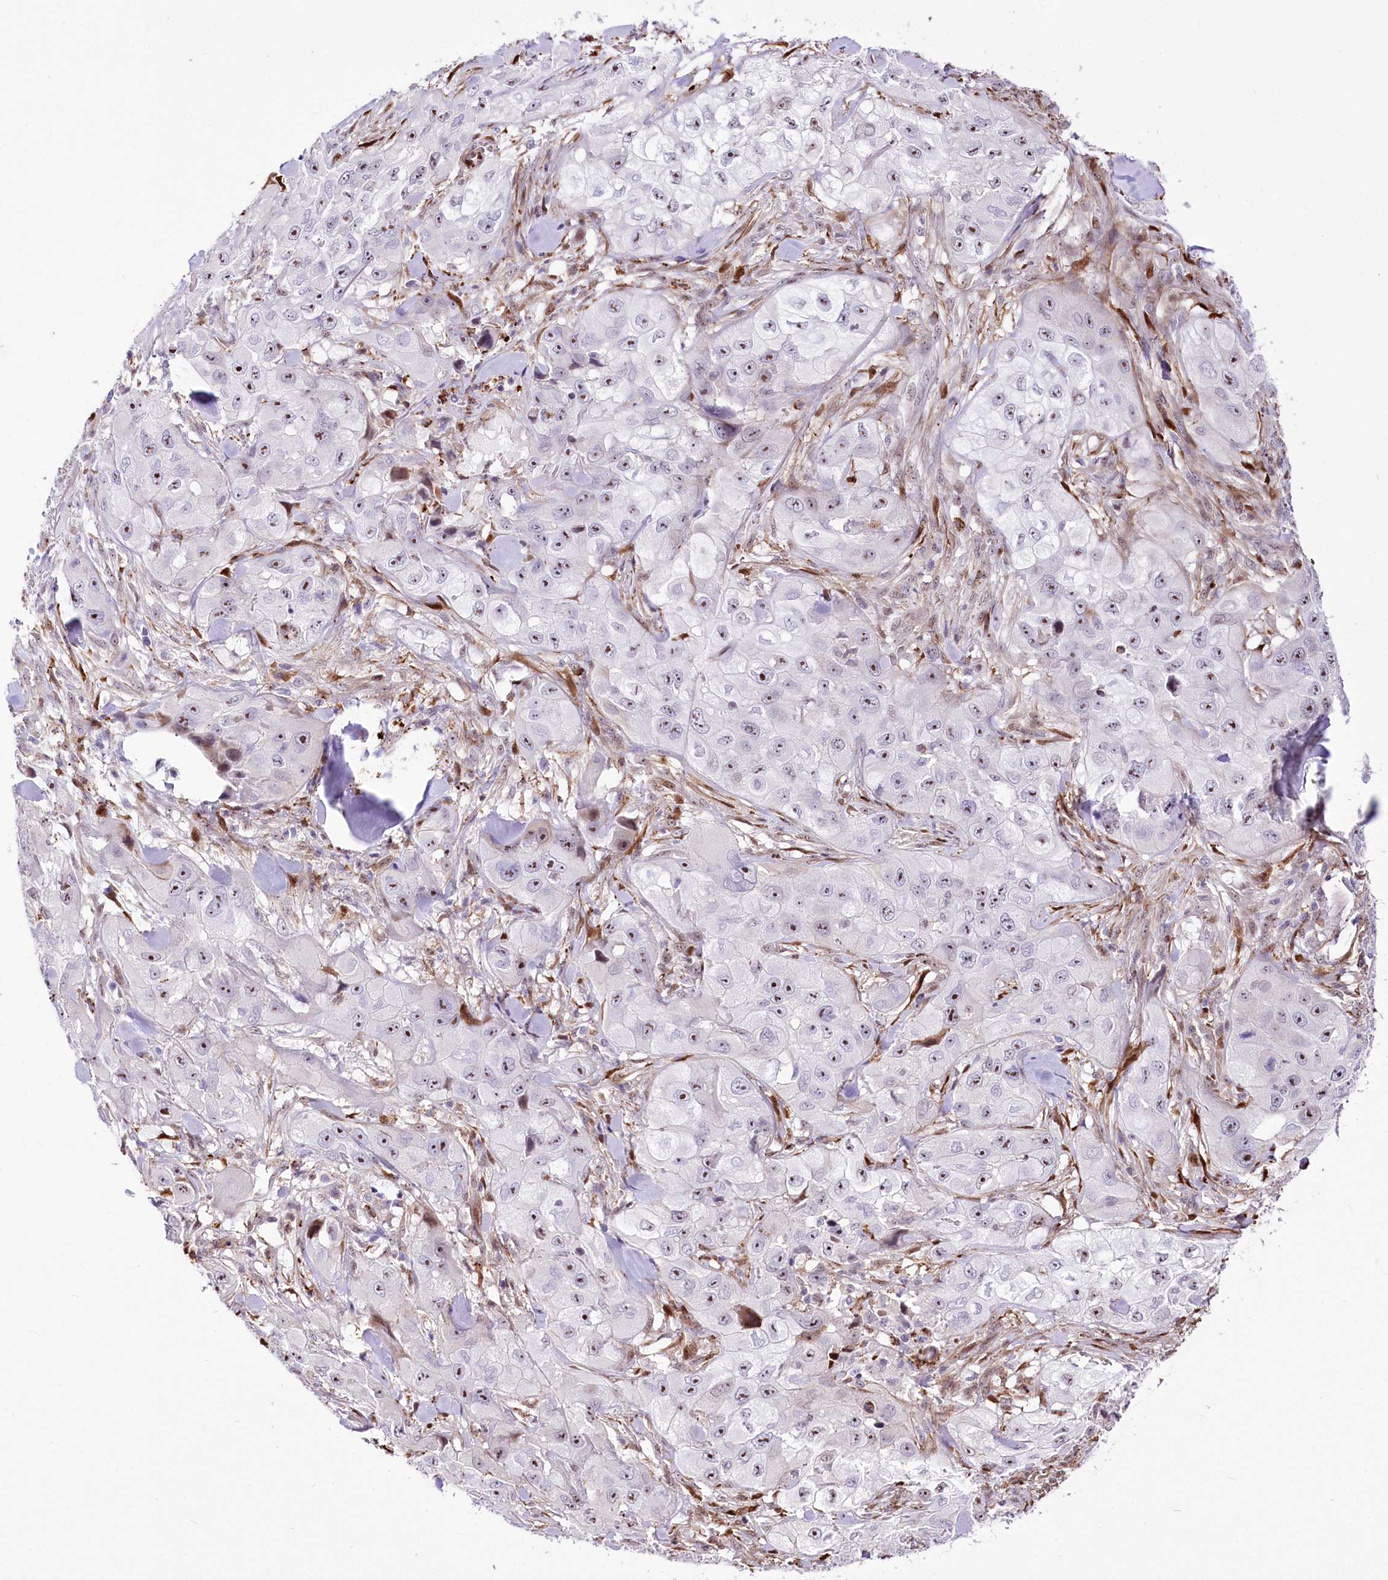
{"staining": {"intensity": "moderate", "quantity": ">75%", "location": "nuclear"}, "tissue": "skin cancer", "cell_type": "Tumor cells", "image_type": "cancer", "snomed": [{"axis": "morphology", "description": "Squamous cell carcinoma, NOS"}, {"axis": "topography", "description": "Skin"}, {"axis": "topography", "description": "Subcutis"}], "caption": "Skin squamous cell carcinoma was stained to show a protein in brown. There is medium levels of moderate nuclear positivity in approximately >75% of tumor cells.", "gene": "PTMS", "patient": {"sex": "male", "age": 73}}